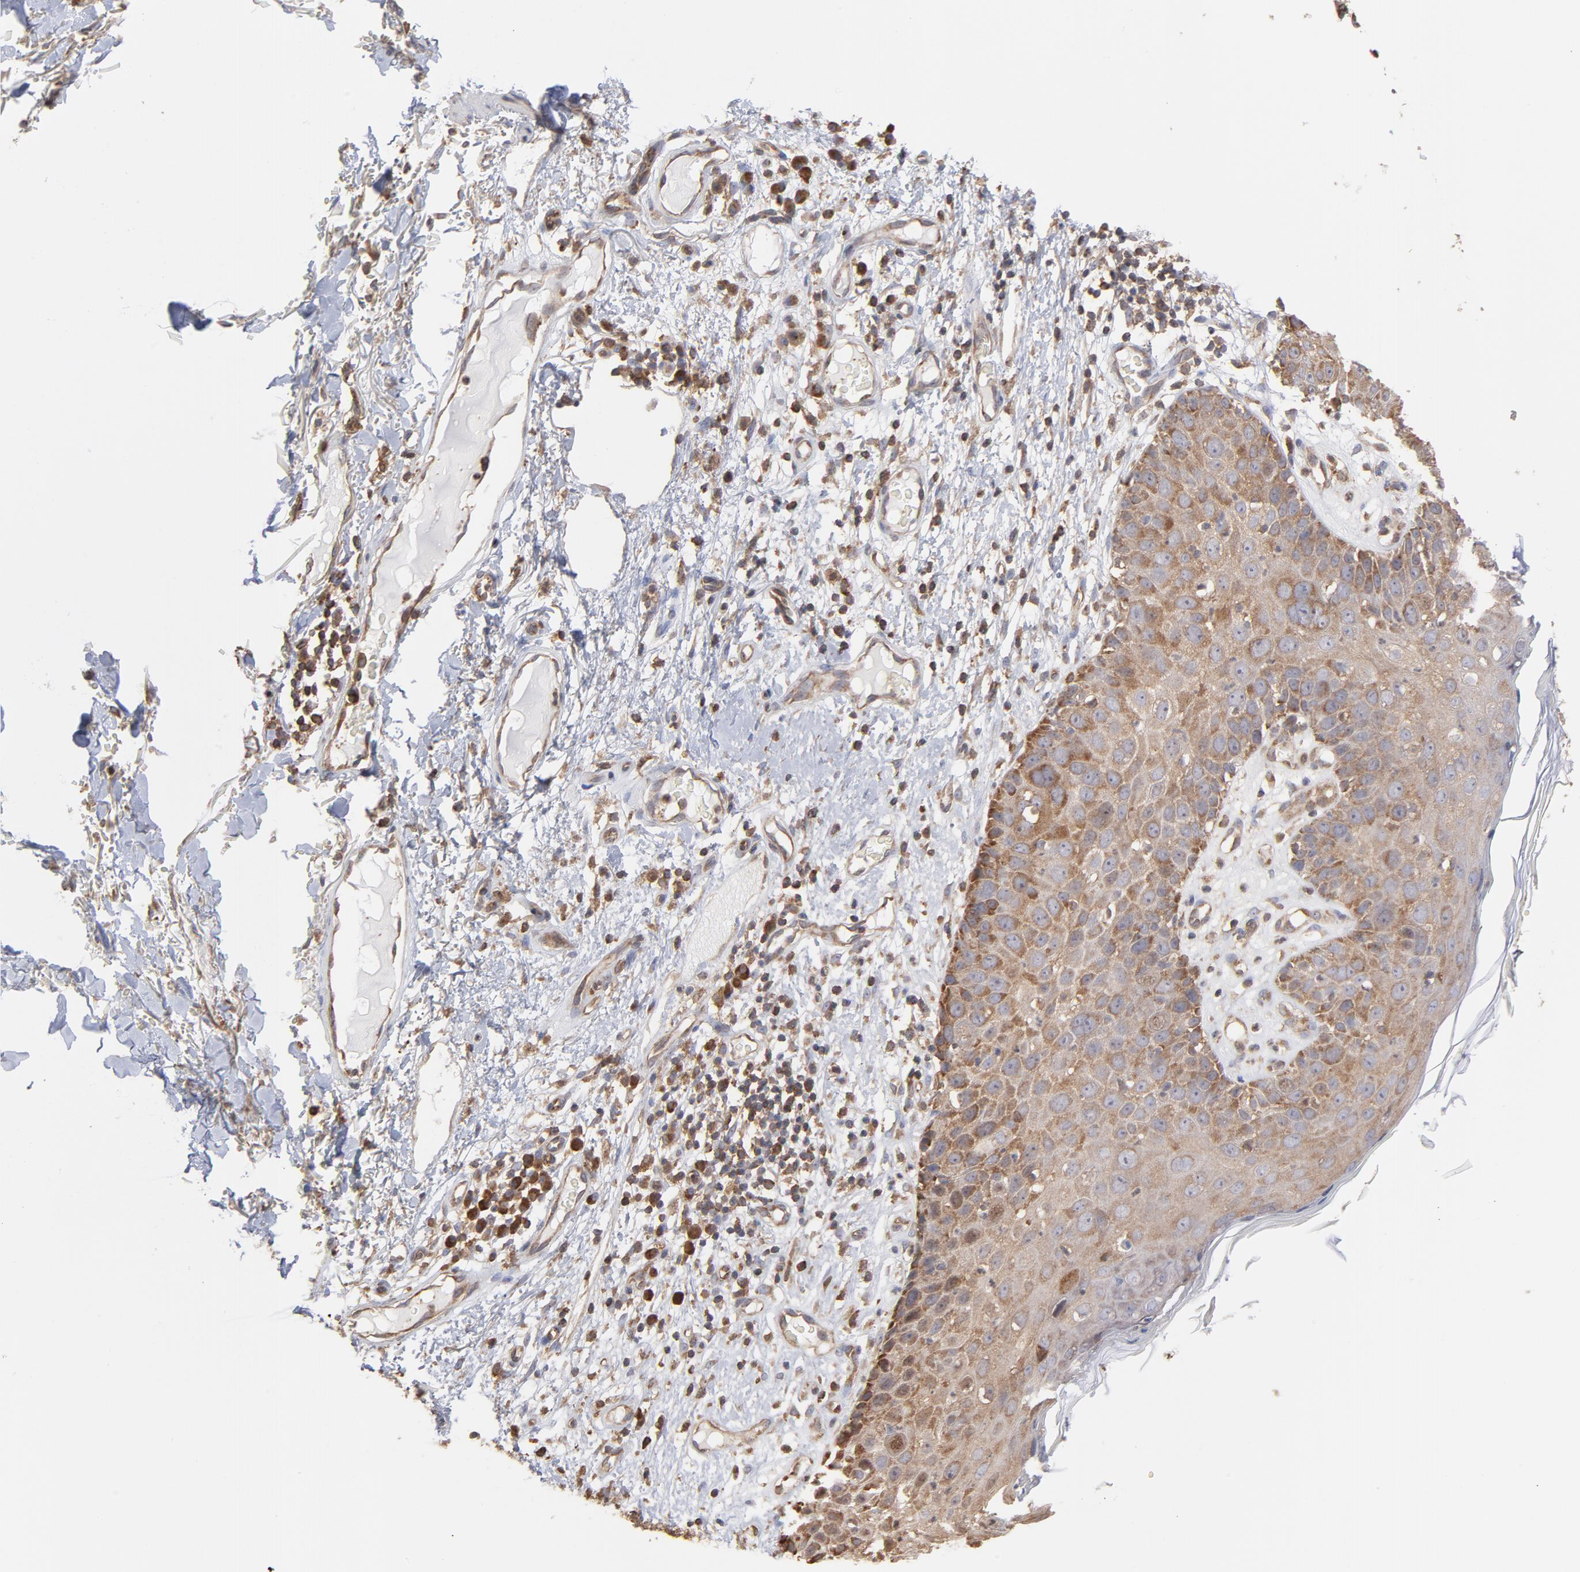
{"staining": {"intensity": "moderate", "quantity": "25%-75%", "location": "cytoplasmic/membranous"}, "tissue": "skin cancer", "cell_type": "Tumor cells", "image_type": "cancer", "snomed": [{"axis": "morphology", "description": "Squamous cell carcinoma, NOS"}, {"axis": "topography", "description": "Skin"}], "caption": "IHC photomicrograph of skin cancer stained for a protein (brown), which shows medium levels of moderate cytoplasmic/membranous staining in approximately 25%-75% of tumor cells.", "gene": "MAPRE1", "patient": {"sex": "male", "age": 87}}